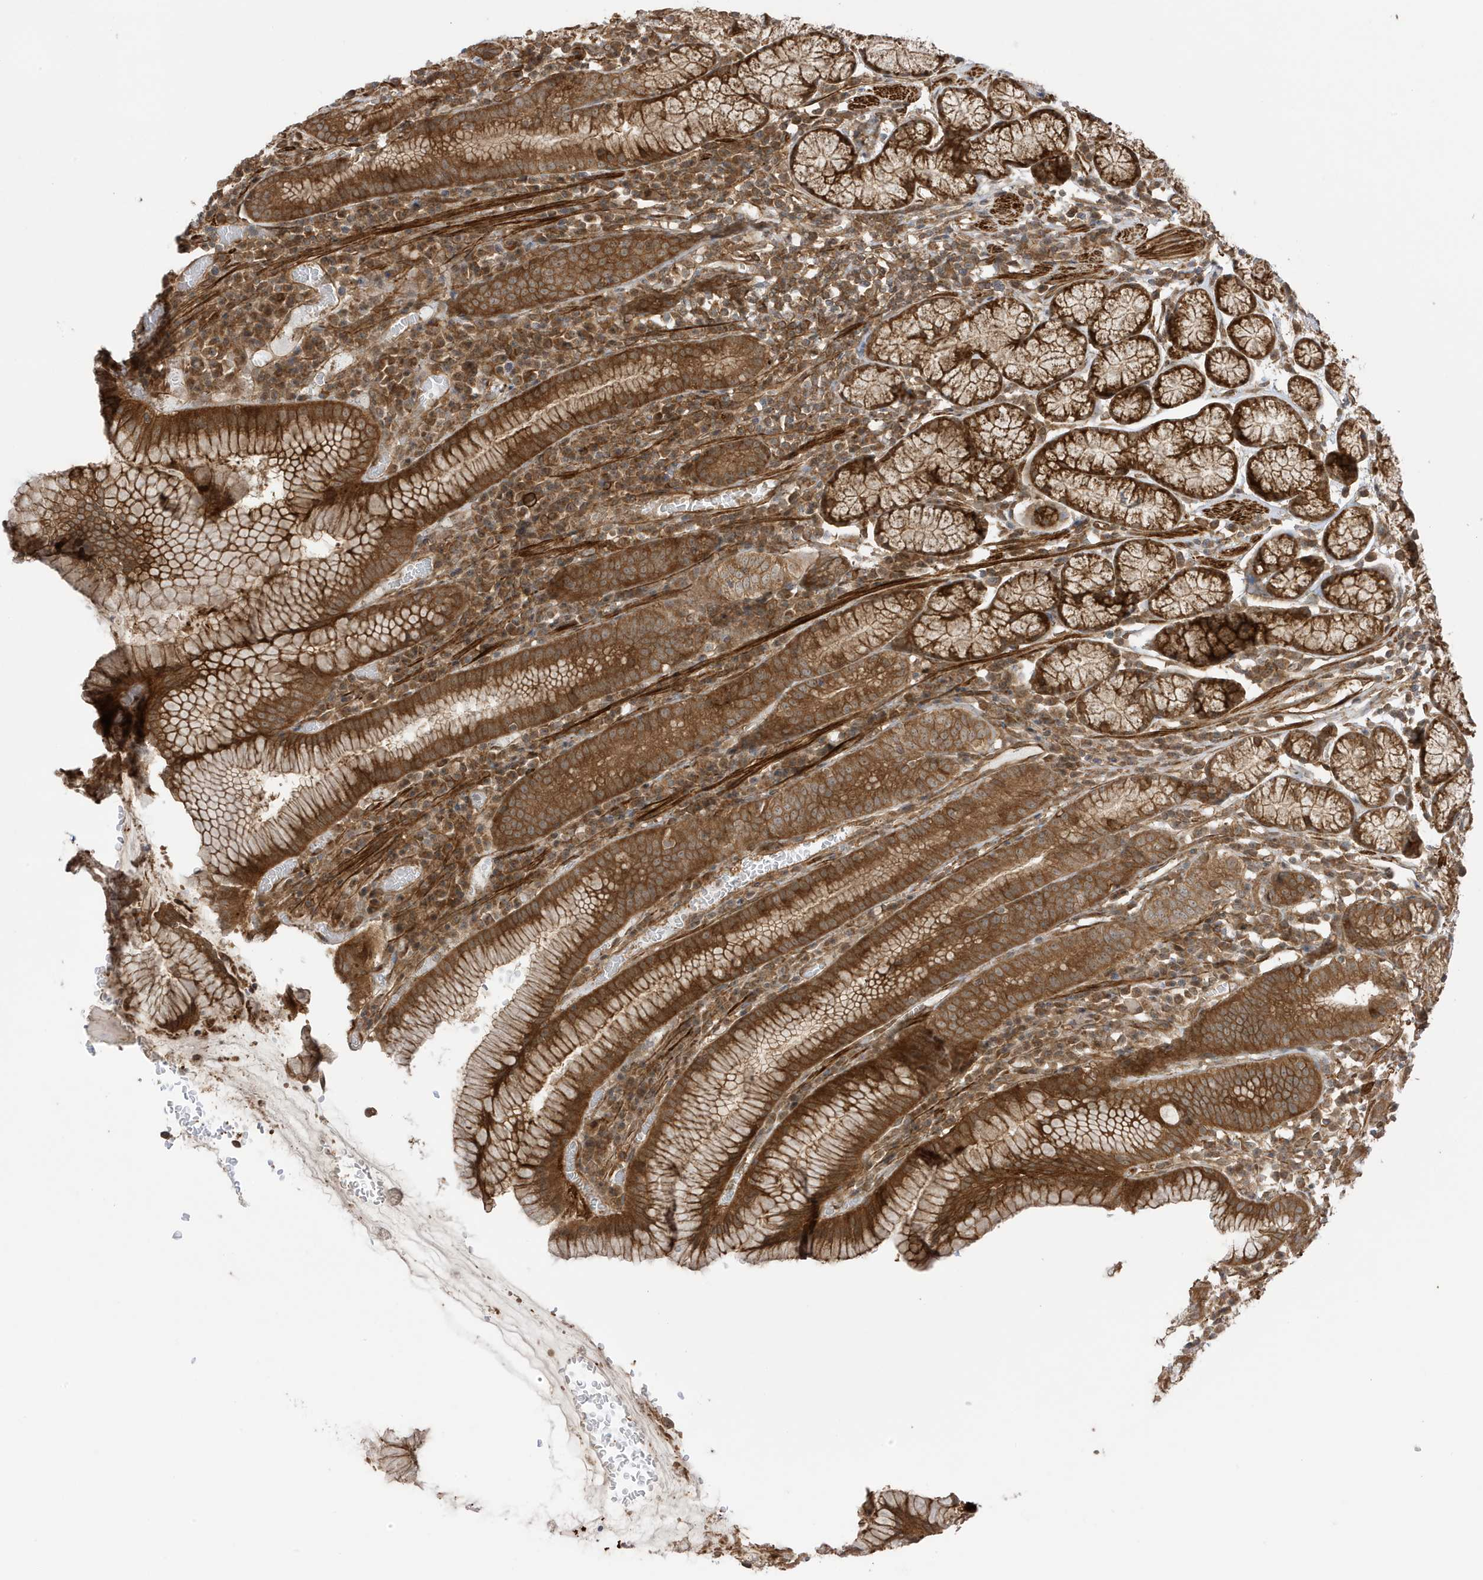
{"staining": {"intensity": "strong", "quantity": ">75%", "location": "cytoplasmic/membranous"}, "tissue": "stomach", "cell_type": "Glandular cells", "image_type": "normal", "snomed": [{"axis": "morphology", "description": "Normal tissue, NOS"}, {"axis": "topography", "description": "Stomach"}], "caption": "This histopathology image displays normal stomach stained with immunohistochemistry (IHC) to label a protein in brown. The cytoplasmic/membranous of glandular cells show strong positivity for the protein. Nuclei are counter-stained blue.", "gene": "CDC42EP3", "patient": {"sex": "male", "age": 55}}